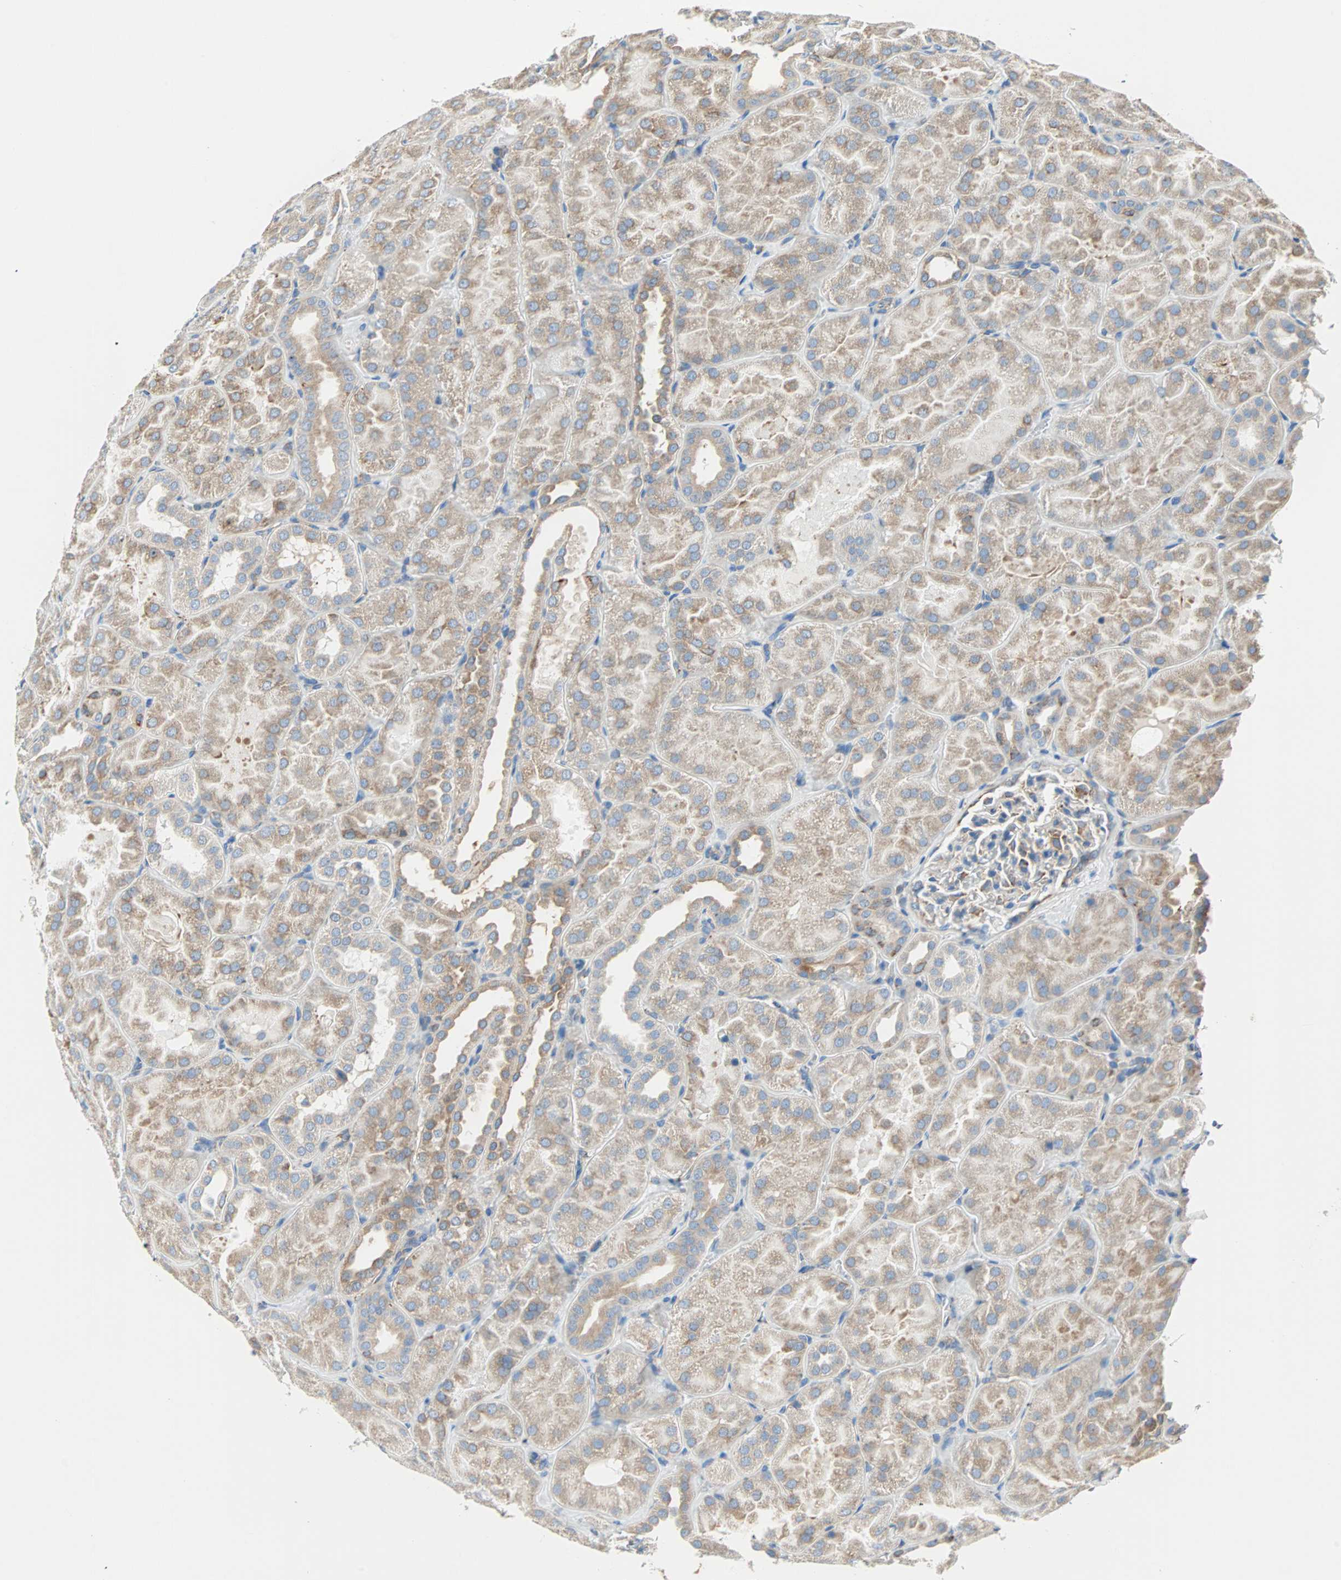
{"staining": {"intensity": "moderate", "quantity": "25%-75%", "location": "cytoplasmic/membranous"}, "tissue": "kidney", "cell_type": "Cells in glomeruli", "image_type": "normal", "snomed": [{"axis": "morphology", "description": "Normal tissue, NOS"}, {"axis": "topography", "description": "Kidney"}], "caption": "This image displays unremarkable kidney stained with IHC to label a protein in brown. The cytoplasmic/membranous of cells in glomeruli show moderate positivity for the protein. Nuclei are counter-stained blue.", "gene": "PLCXD1", "patient": {"sex": "male", "age": 28}}